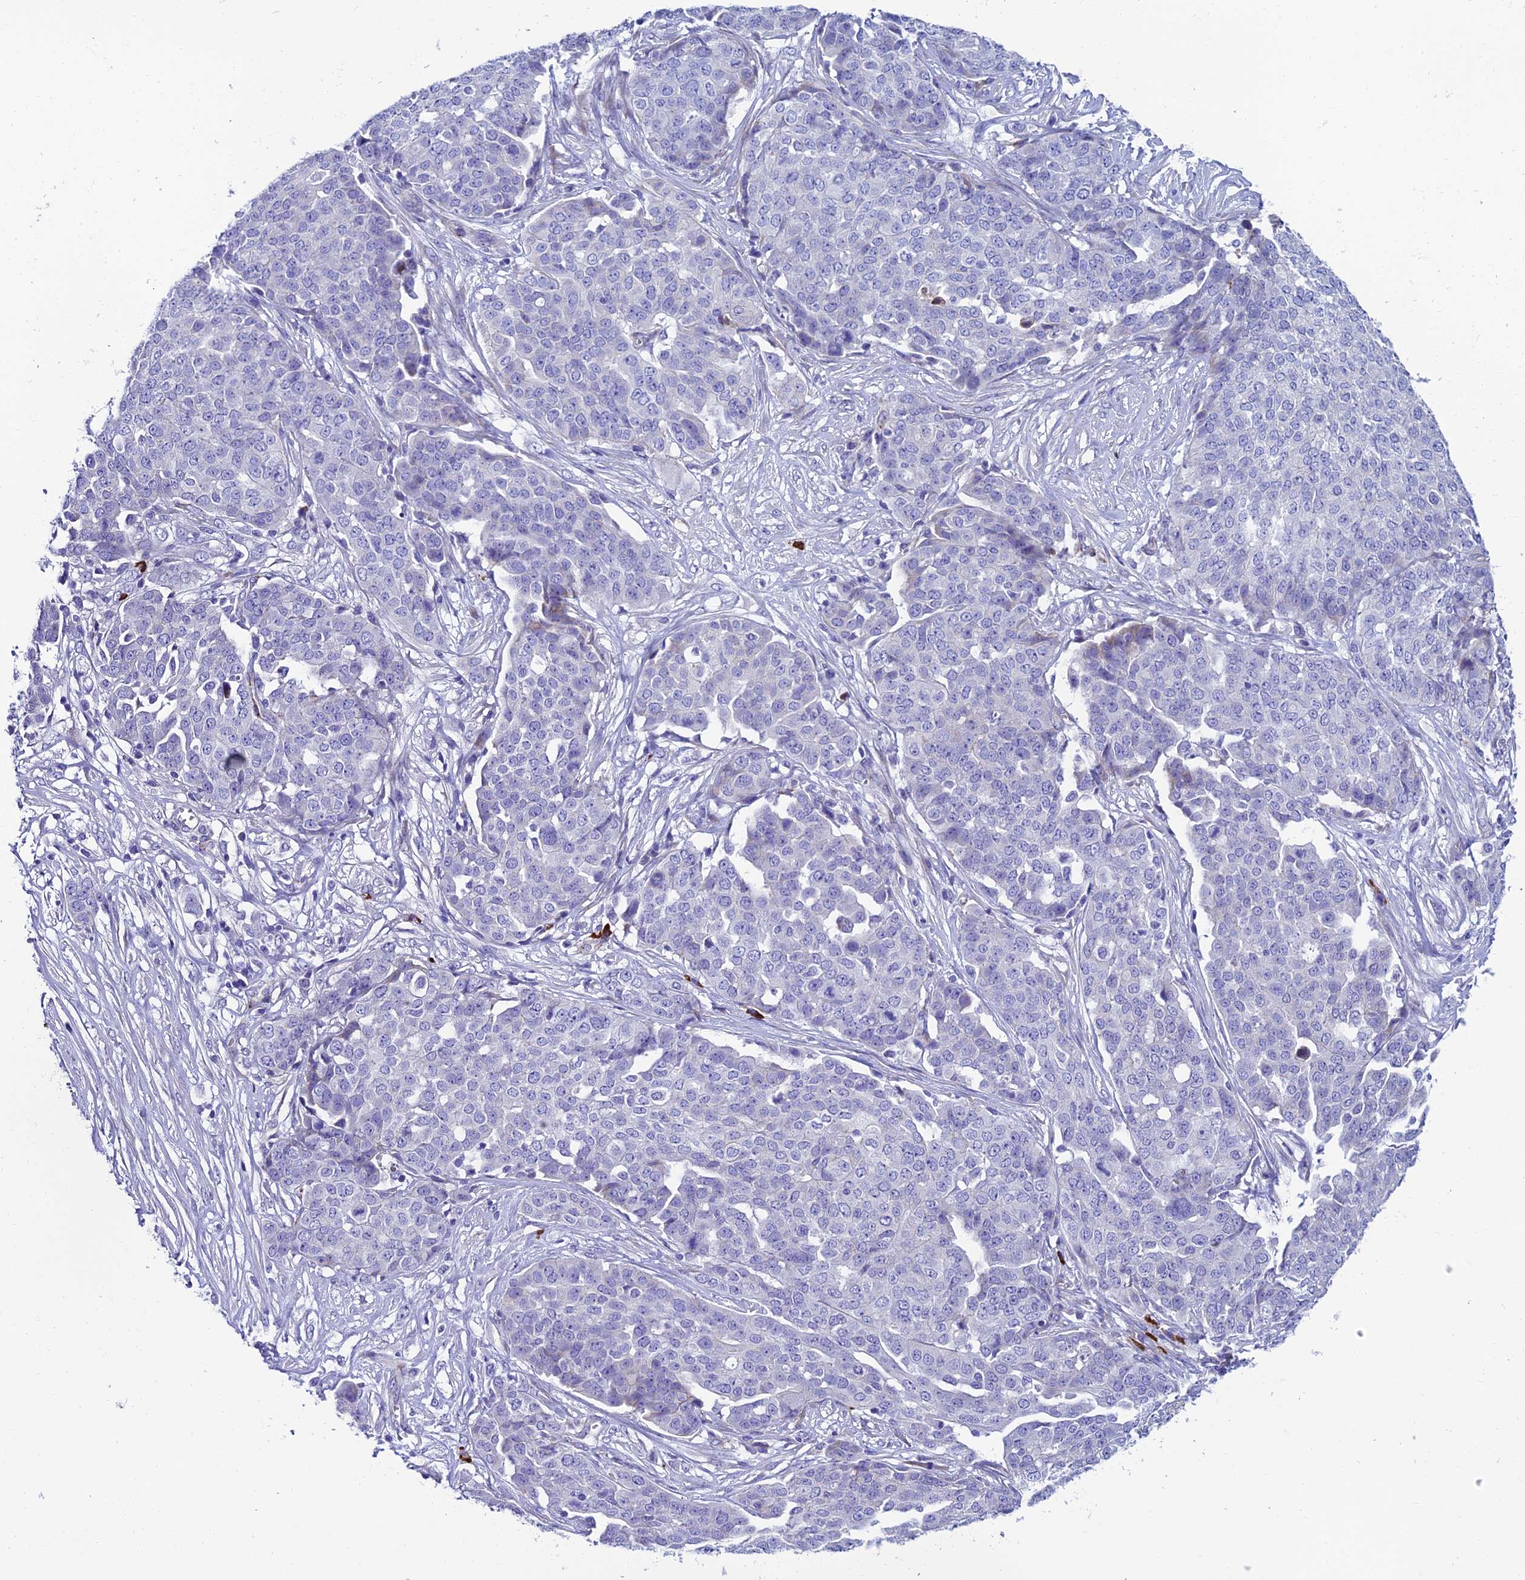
{"staining": {"intensity": "negative", "quantity": "none", "location": "none"}, "tissue": "ovarian cancer", "cell_type": "Tumor cells", "image_type": "cancer", "snomed": [{"axis": "morphology", "description": "Cystadenocarcinoma, serous, NOS"}, {"axis": "topography", "description": "Soft tissue"}, {"axis": "topography", "description": "Ovary"}], "caption": "High magnification brightfield microscopy of ovarian cancer (serous cystadenocarcinoma) stained with DAB (brown) and counterstained with hematoxylin (blue): tumor cells show no significant expression.", "gene": "MACIR", "patient": {"sex": "female", "age": 57}}